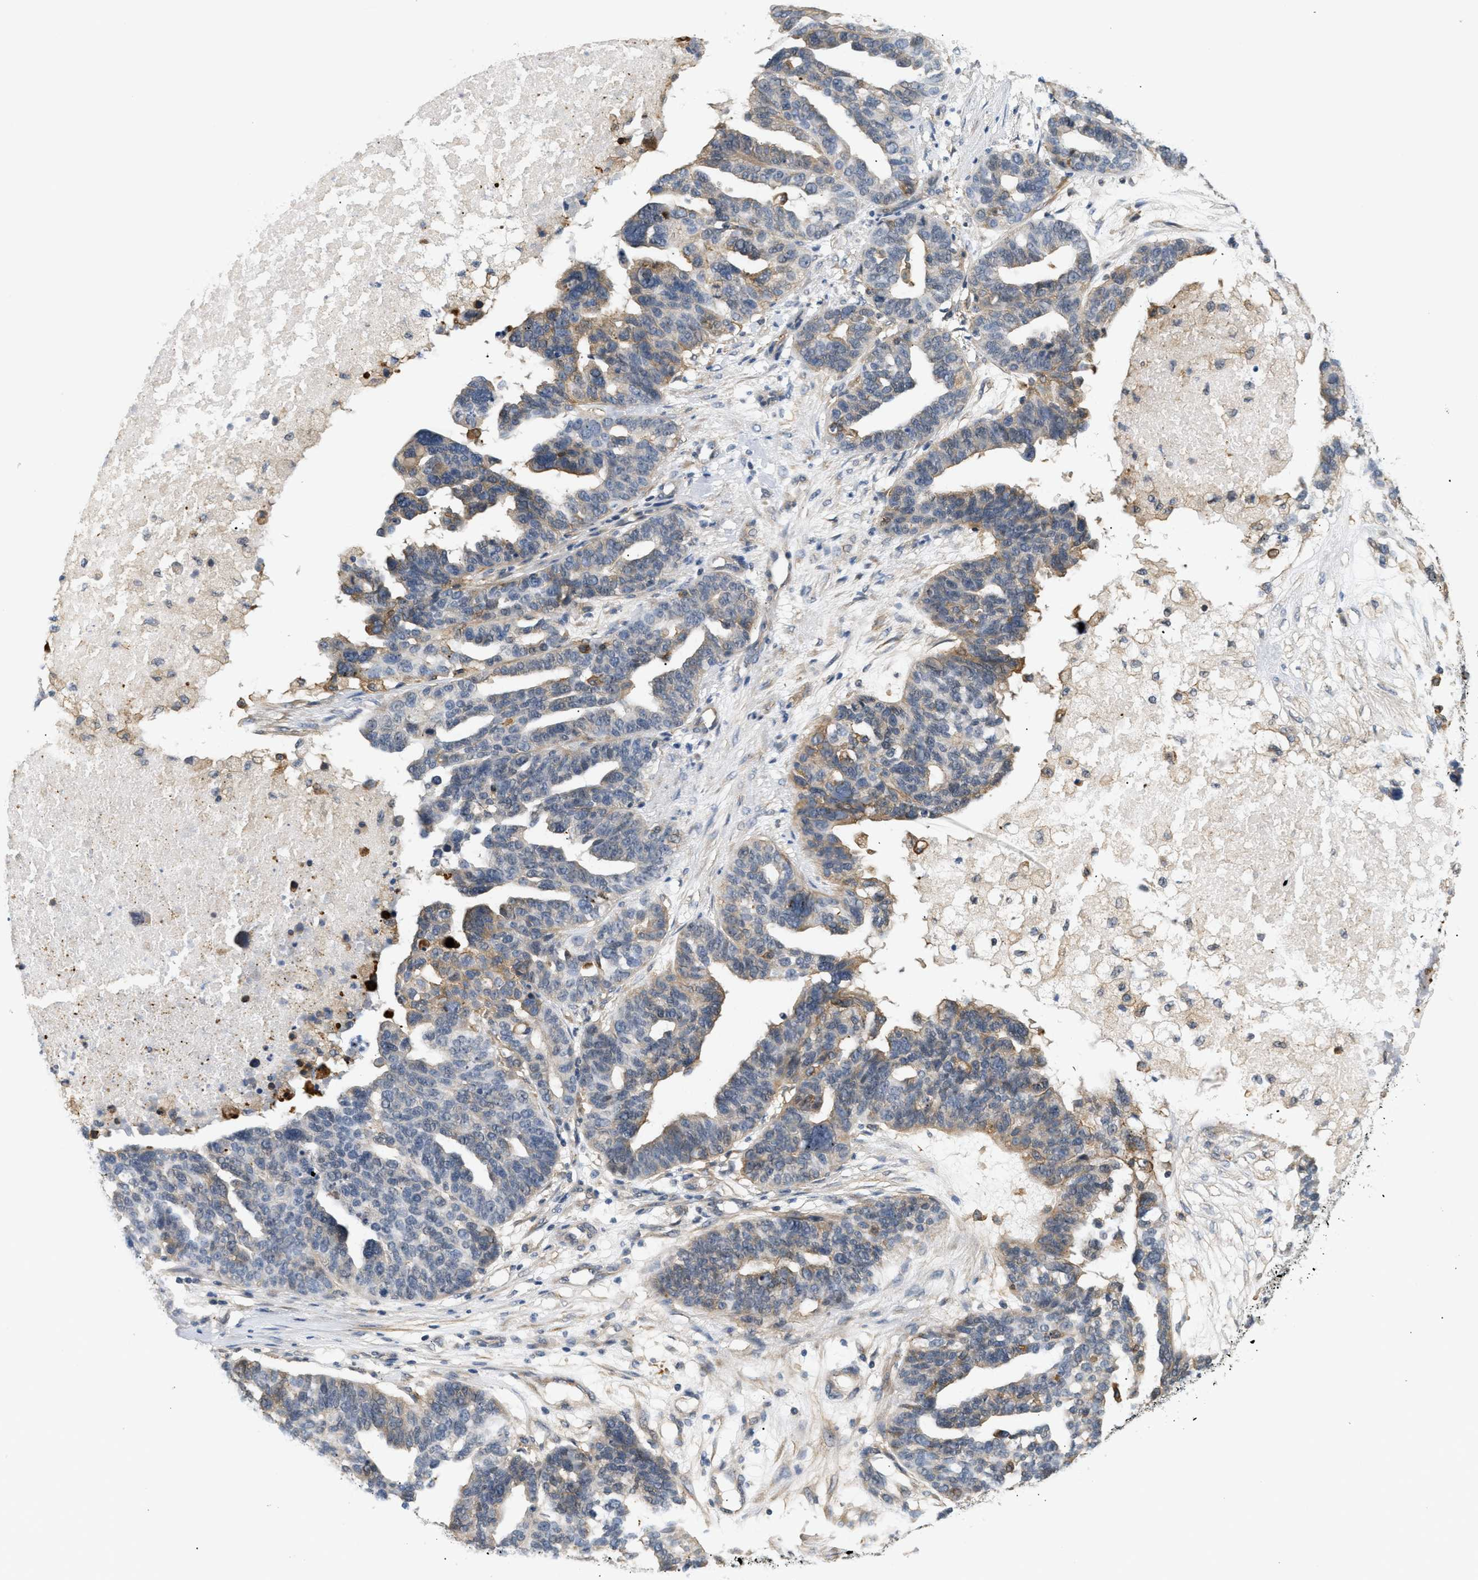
{"staining": {"intensity": "moderate", "quantity": "<25%", "location": "cytoplasmic/membranous"}, "tissue": "ovarian cancer", "cell_type": "Tumor cells", "image_type": "cancer", "snomed": [{"axis": "morphology", "description": "Cystadenocarcinoma, serous, NOS"}, {"axis": "topography", "description": "Ovary"}], "caption": "Brown immunohistochemical staining in ovarian cancer demonstrates moderate cytoplasmic/membranous staining in about <25% of tumor cells.", "gene": "CORO2B", "patient": {"sex": "female", "age": 59}}